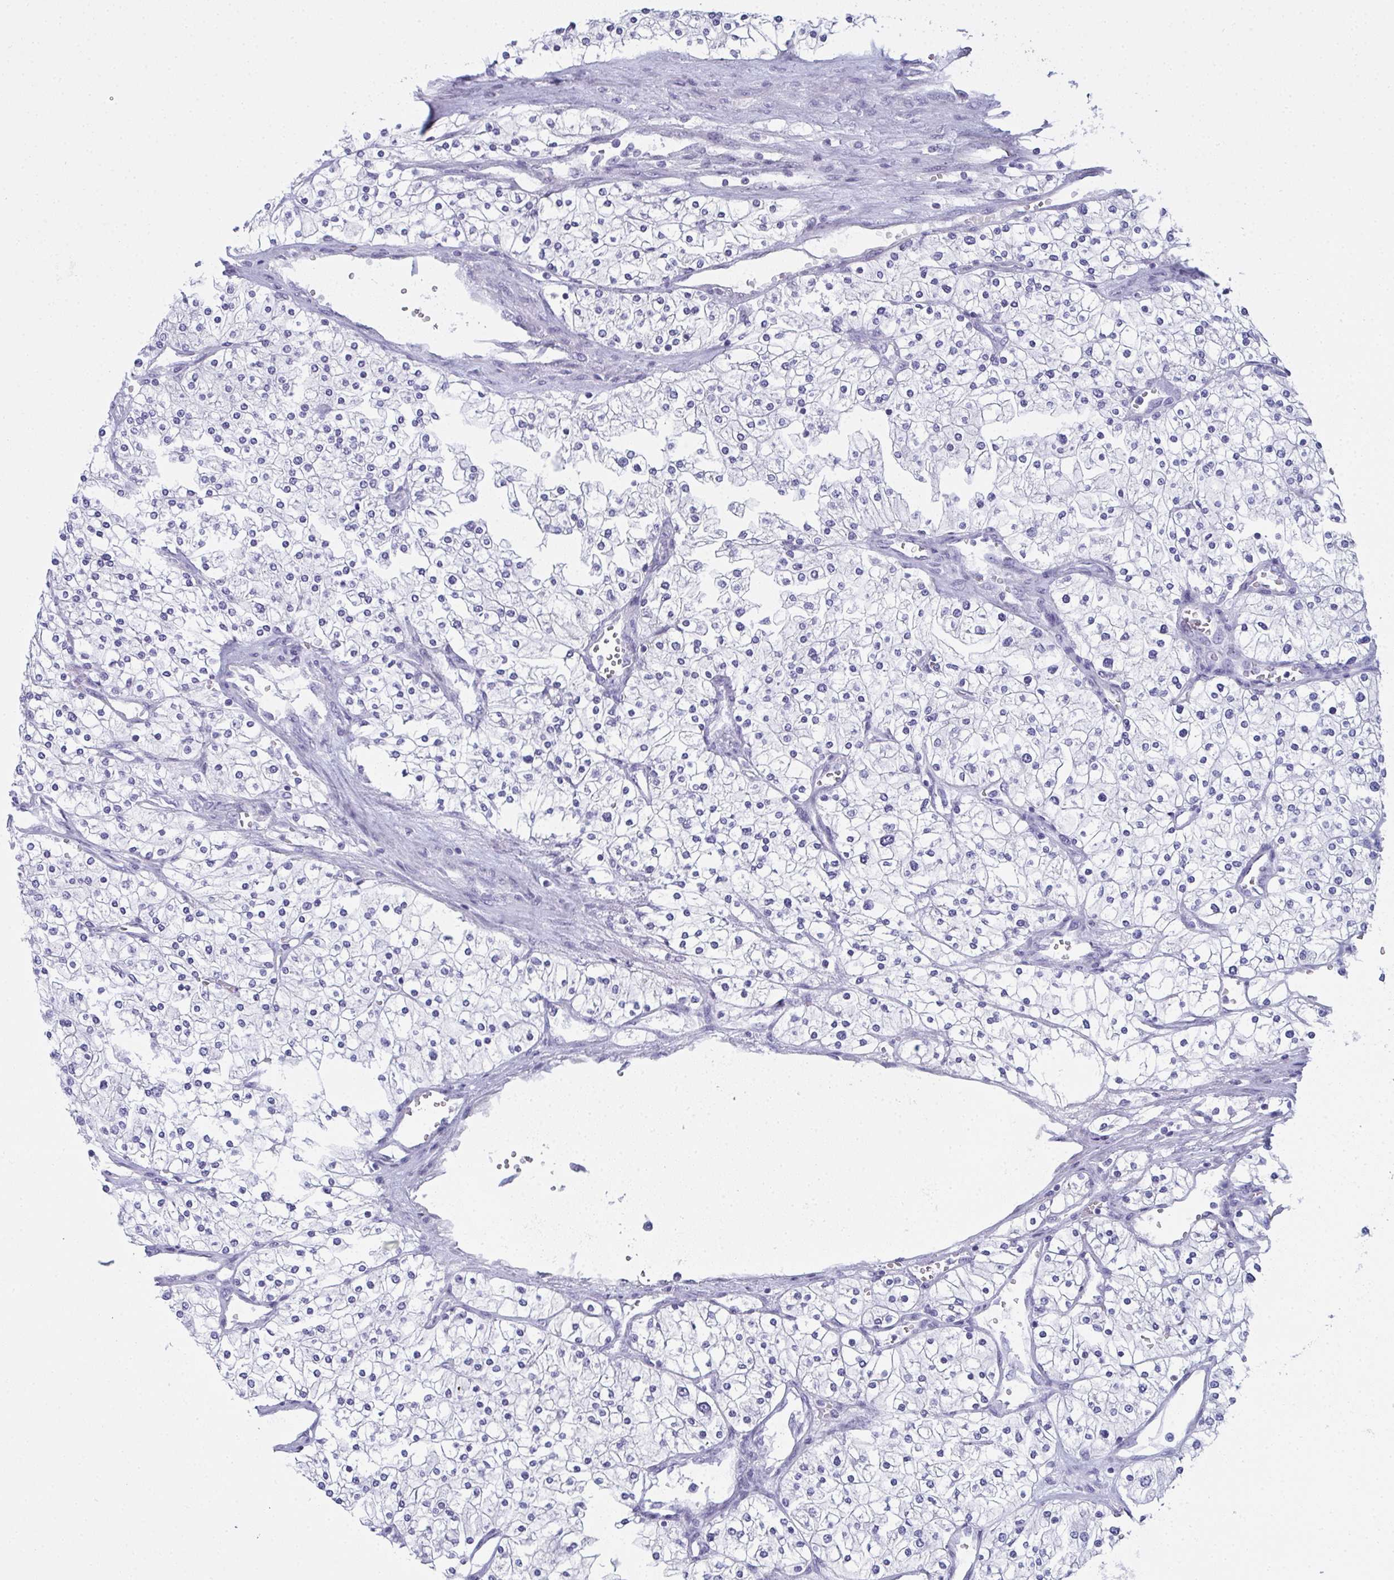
{"staining": {"intensity": "negative", "quantity": "none", "location": "none"}, "tissue": "renal cancer", "cell_type": "Tumor cells", "image_type": "cancer", "snomed": [{"axis": "morphology", "description": "Adenocarcinoma, NOS"}, {"axis": "topography", "description": "Kidney"}], "caption": "Renal adenocarcinoma was stained to show a protein in brown. There is no significant expression in tumor cells.", "gene": "SLC36A2", "patient": {"sex": "male", "age": 80}}